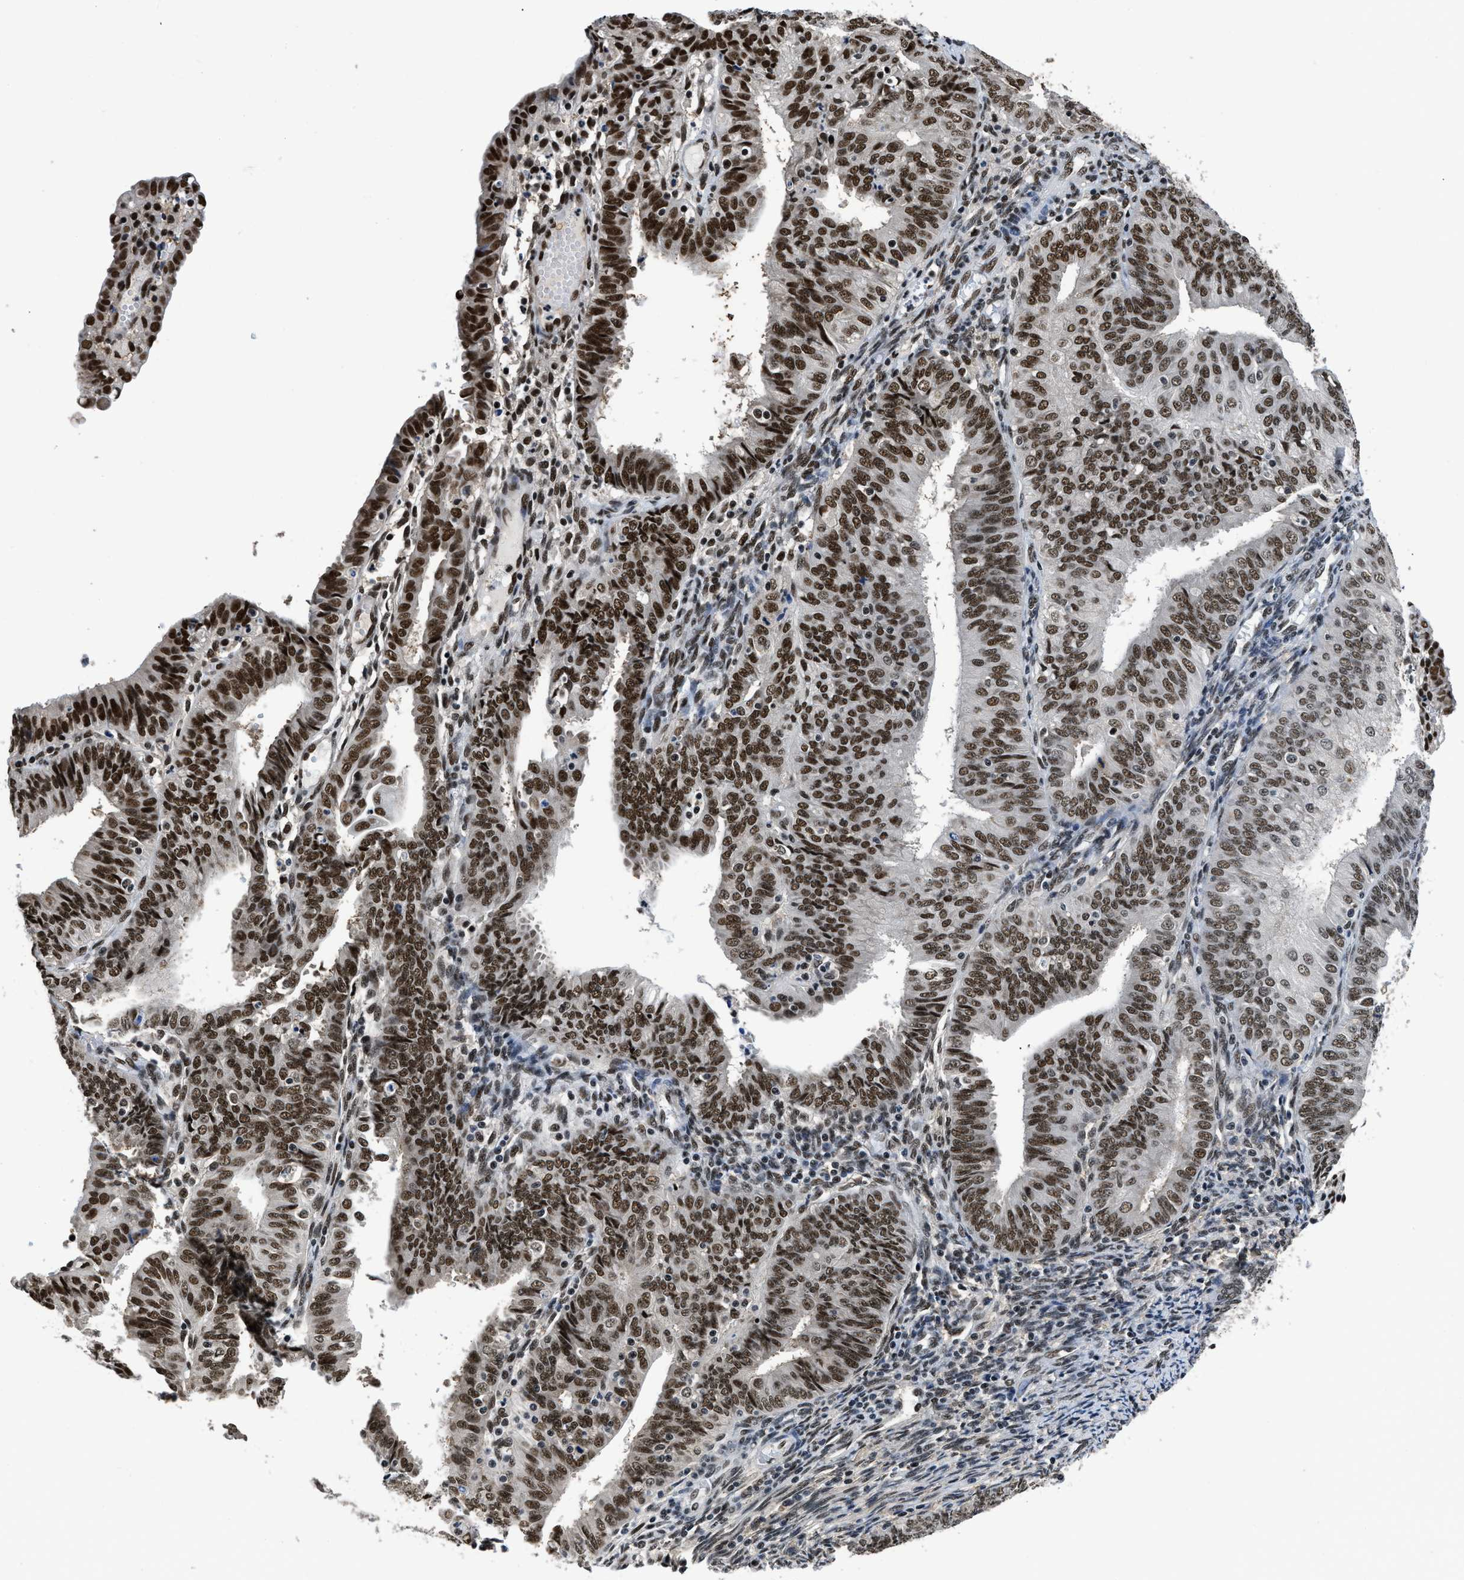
{"staining": {"intensity": "strong", "quantity": ">75%", "location": "nuclear"}, "tissue": "endometrial cancer", "cell_type": "Tumor cells", "image_type": "cancer", "snomed": [{"axis": "morphology", "description": "Adenocarcinoma, NOS"}, {"axis": "topography", "description": "Endometrium"}], "caption": "High-power microscopy captured an immunohistochemistry (IHC) histopathology image of endometrial cancer (adenocarcinoma), revealing strong nuclear expression in approximately >75% of tumor cells.", "gene": "HNRNPH2", "patient": {"sex": "female", "age": 58}}